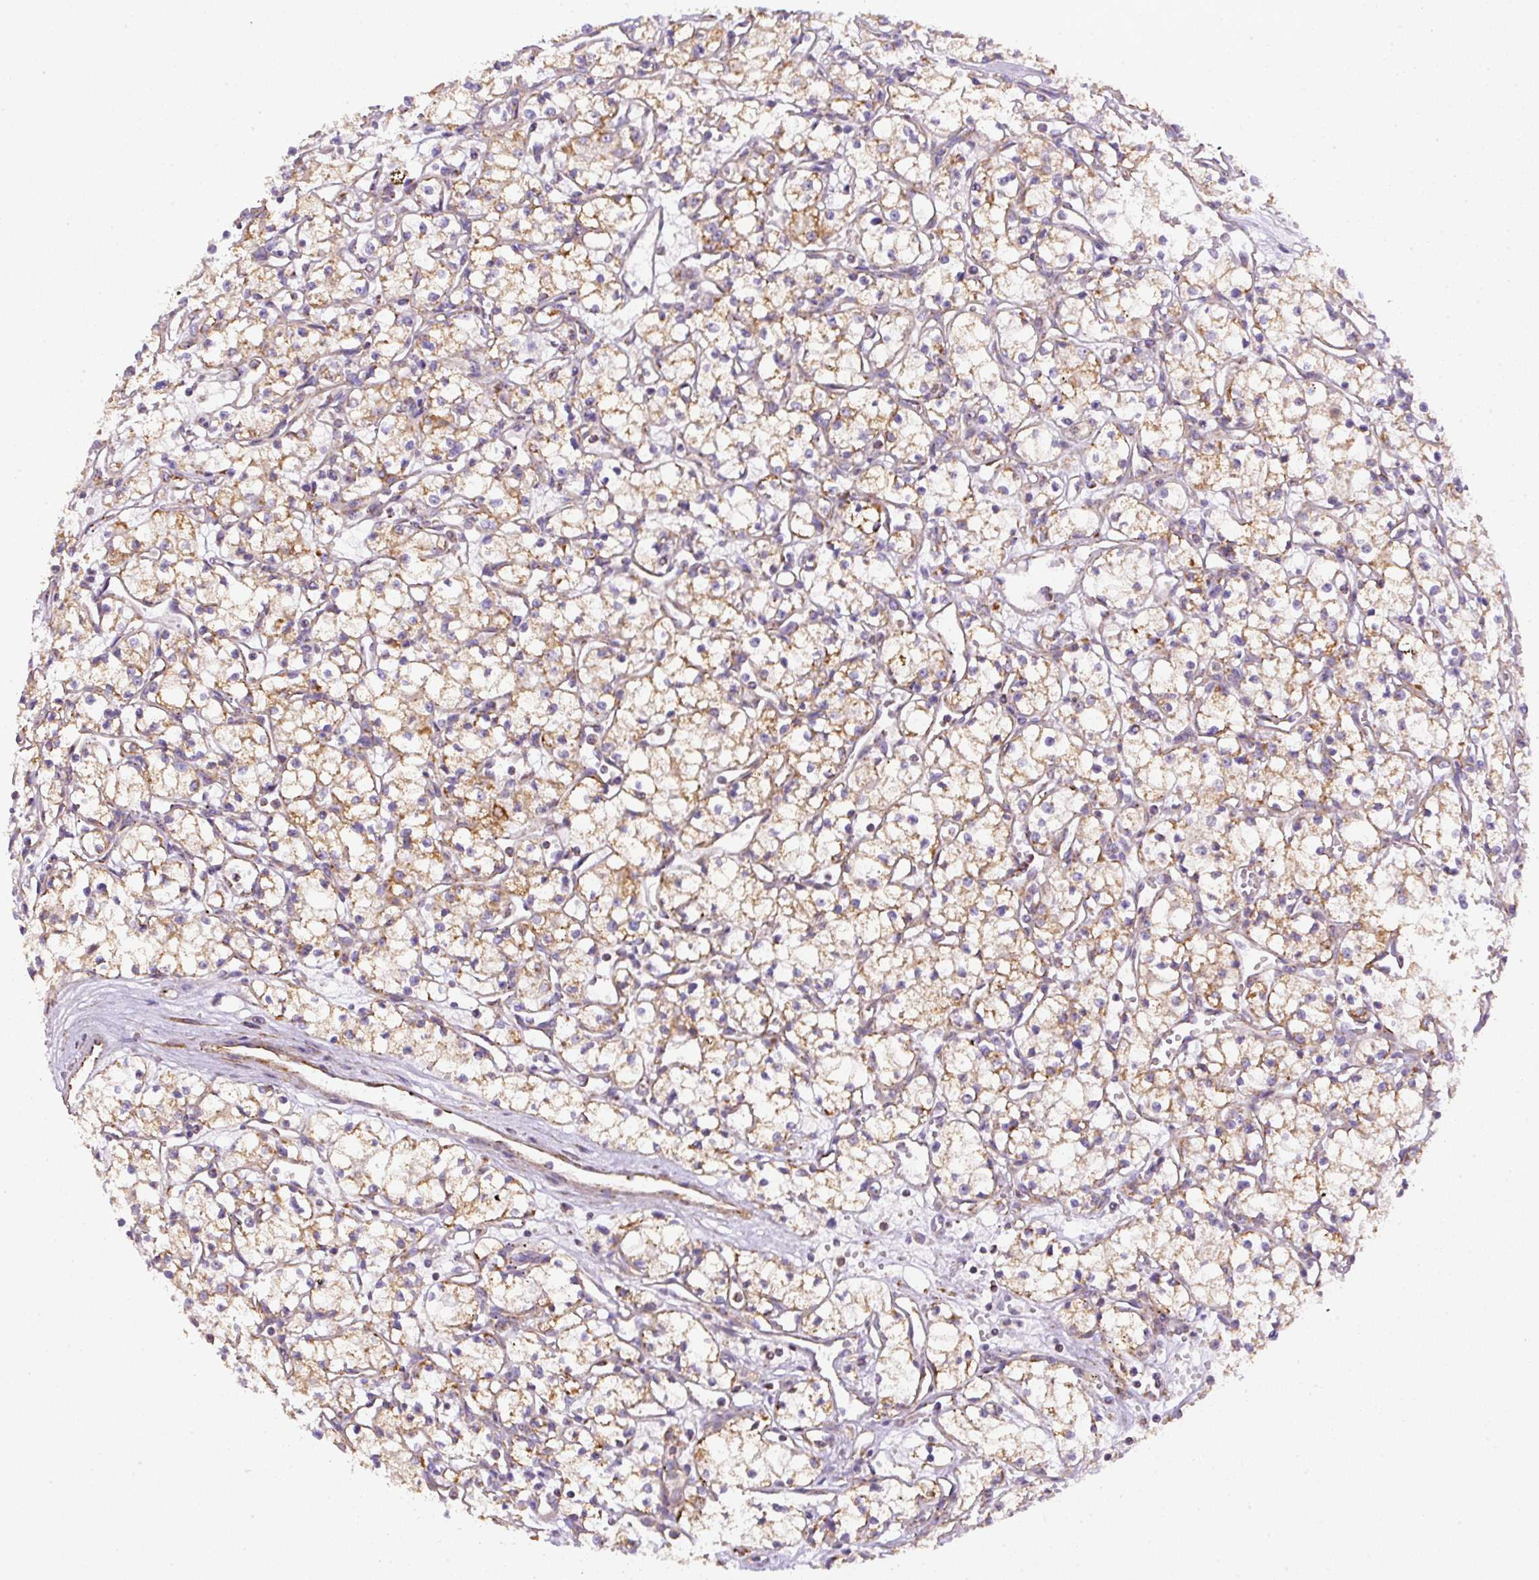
{"staining": {"intensity": "moderate", "quantity": ">75%", "location": "cytoplasmic/membranous"}, "tissue": "renal cancer", "cell_type": "Tumor cells", "image_type": "cancer", "snomed": [{"axis": "morphology", "description": "Adenocarcinoma, NOS"}, {"axis": "topography", "description": "Kidney"}], "caption": "This is a histology image of IHC staining of renal cancer, which shows moderate staining in the cytoplasmic/membranous of tumor cells.", "gene": "NDUFAF2", "patient": {"sex": "male", "age": 59}}